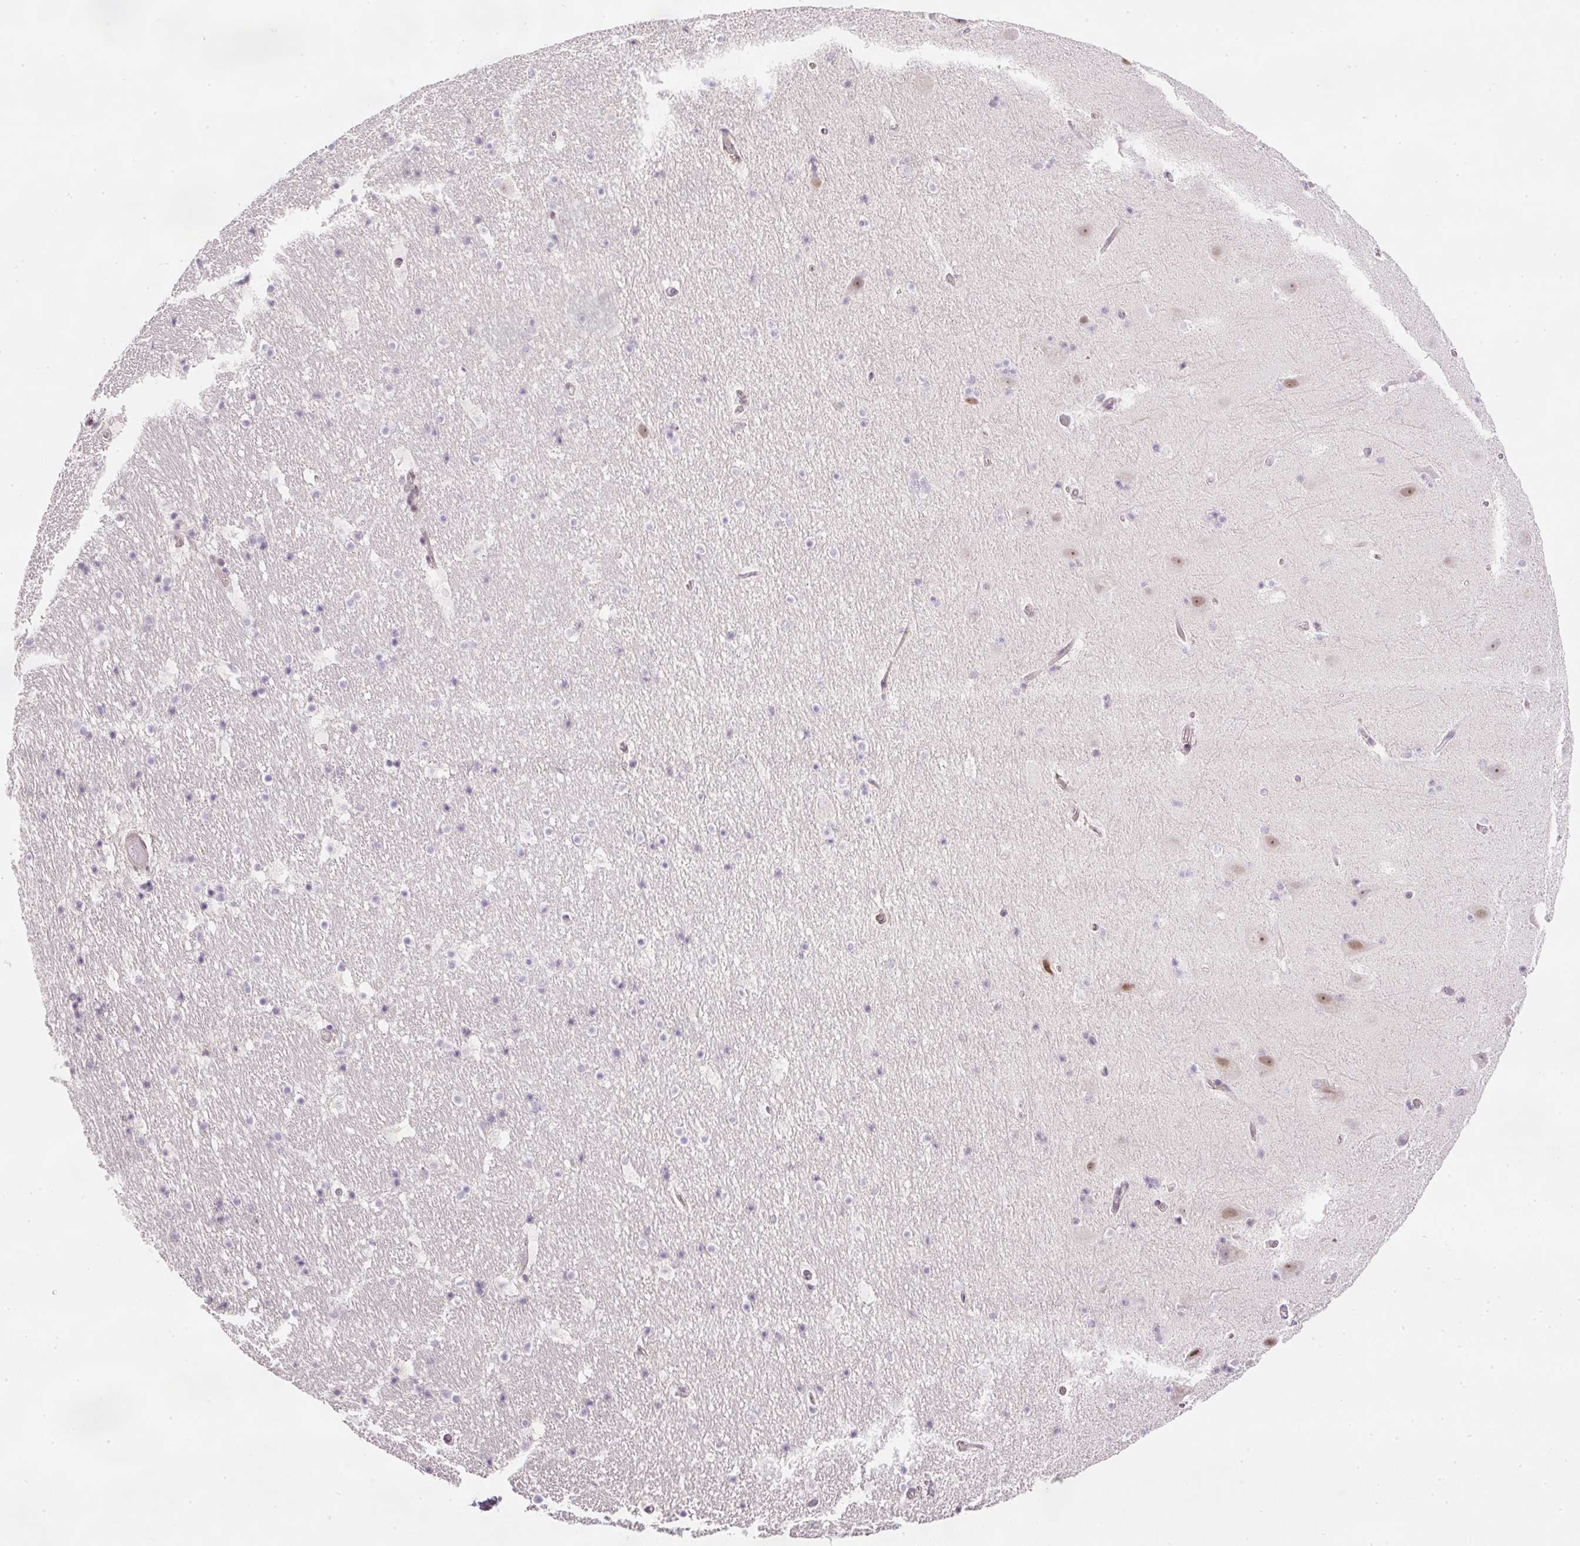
{"staining": {"intensity": "negative", "quantity": "none", "location": "none"}, "tissue": "hippocampus", "cell_type": "Glial cells", "image_type": "normal", "snomed": [{"axis": "morphology", "description": "Normal tissue, NOS"}, {"axis": "topography", "description": "Hippocampus"}], "caption": "This is a histopathology image of immunohistochemistry staining of unremarkable hippocampus, which shows no expression in glial cells. (DAB (3,3'-diaminobenzidine) immunohistochemistry visualized using brightfield microscopy, high magnification).", "gene": "DPPA4", "patient": {"sex": "male", "age": 37}}